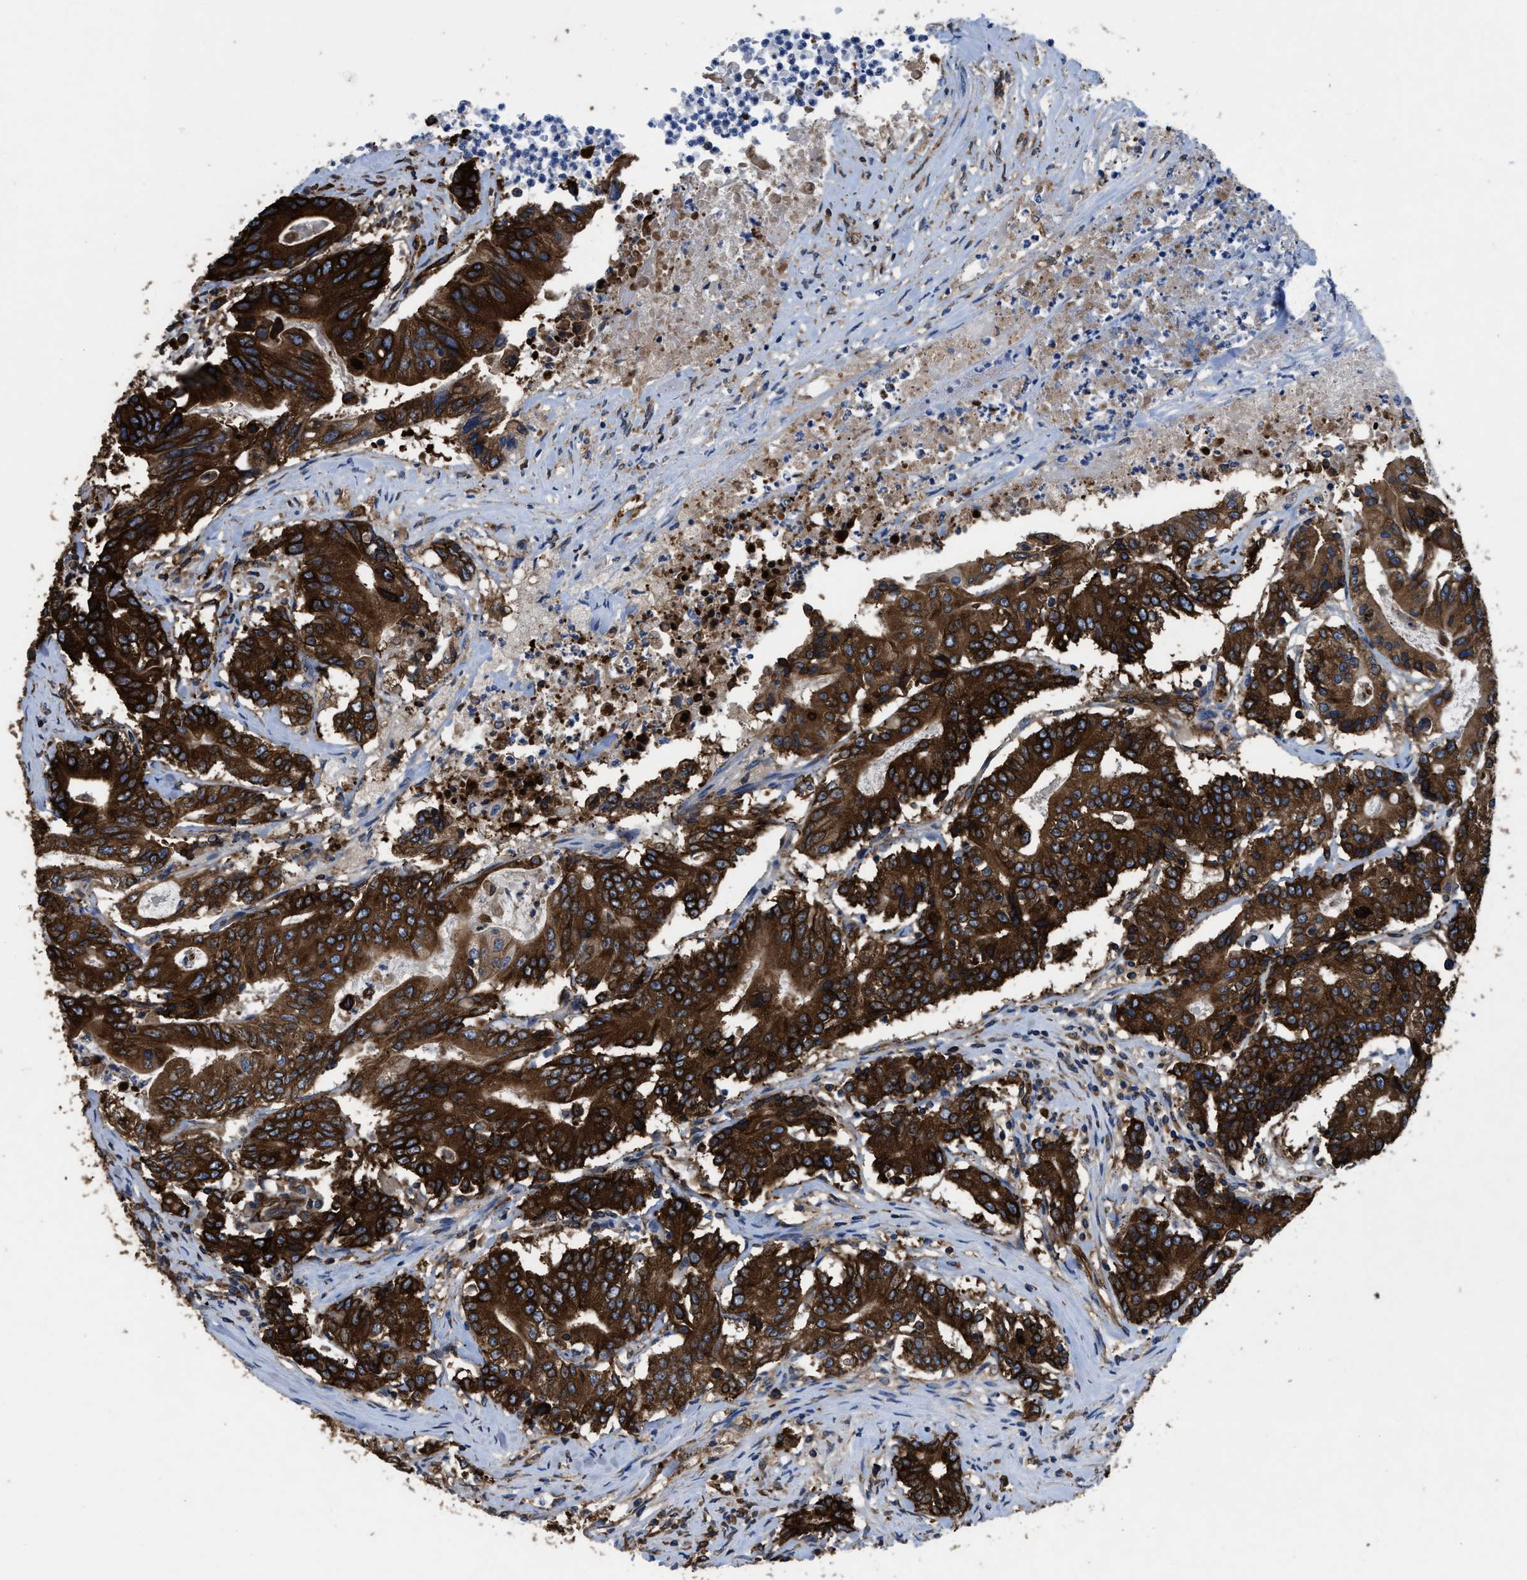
{"staining": {"intensity": "strong", "quantity": ">75%", "location": "cytoplasmic/membranous"}, "tissue": "colorectal cancer", "cell_type": "Tumor cells", "image_type": "cancer", "snomed": [{"axis": "morphology", "description": "Adenocarcinoma, NOS"}, {"axis": "topography", "description": "Colon"}], "caption": "Adenocarcinoma (colorectal) was stained to show a protein in brown. There is high levels of strong cytoplasmic/membranous expression in about >75% of tumor cells.", "gene": "CAPRIN1", "patient": {"sex": "female", "age": 77}}